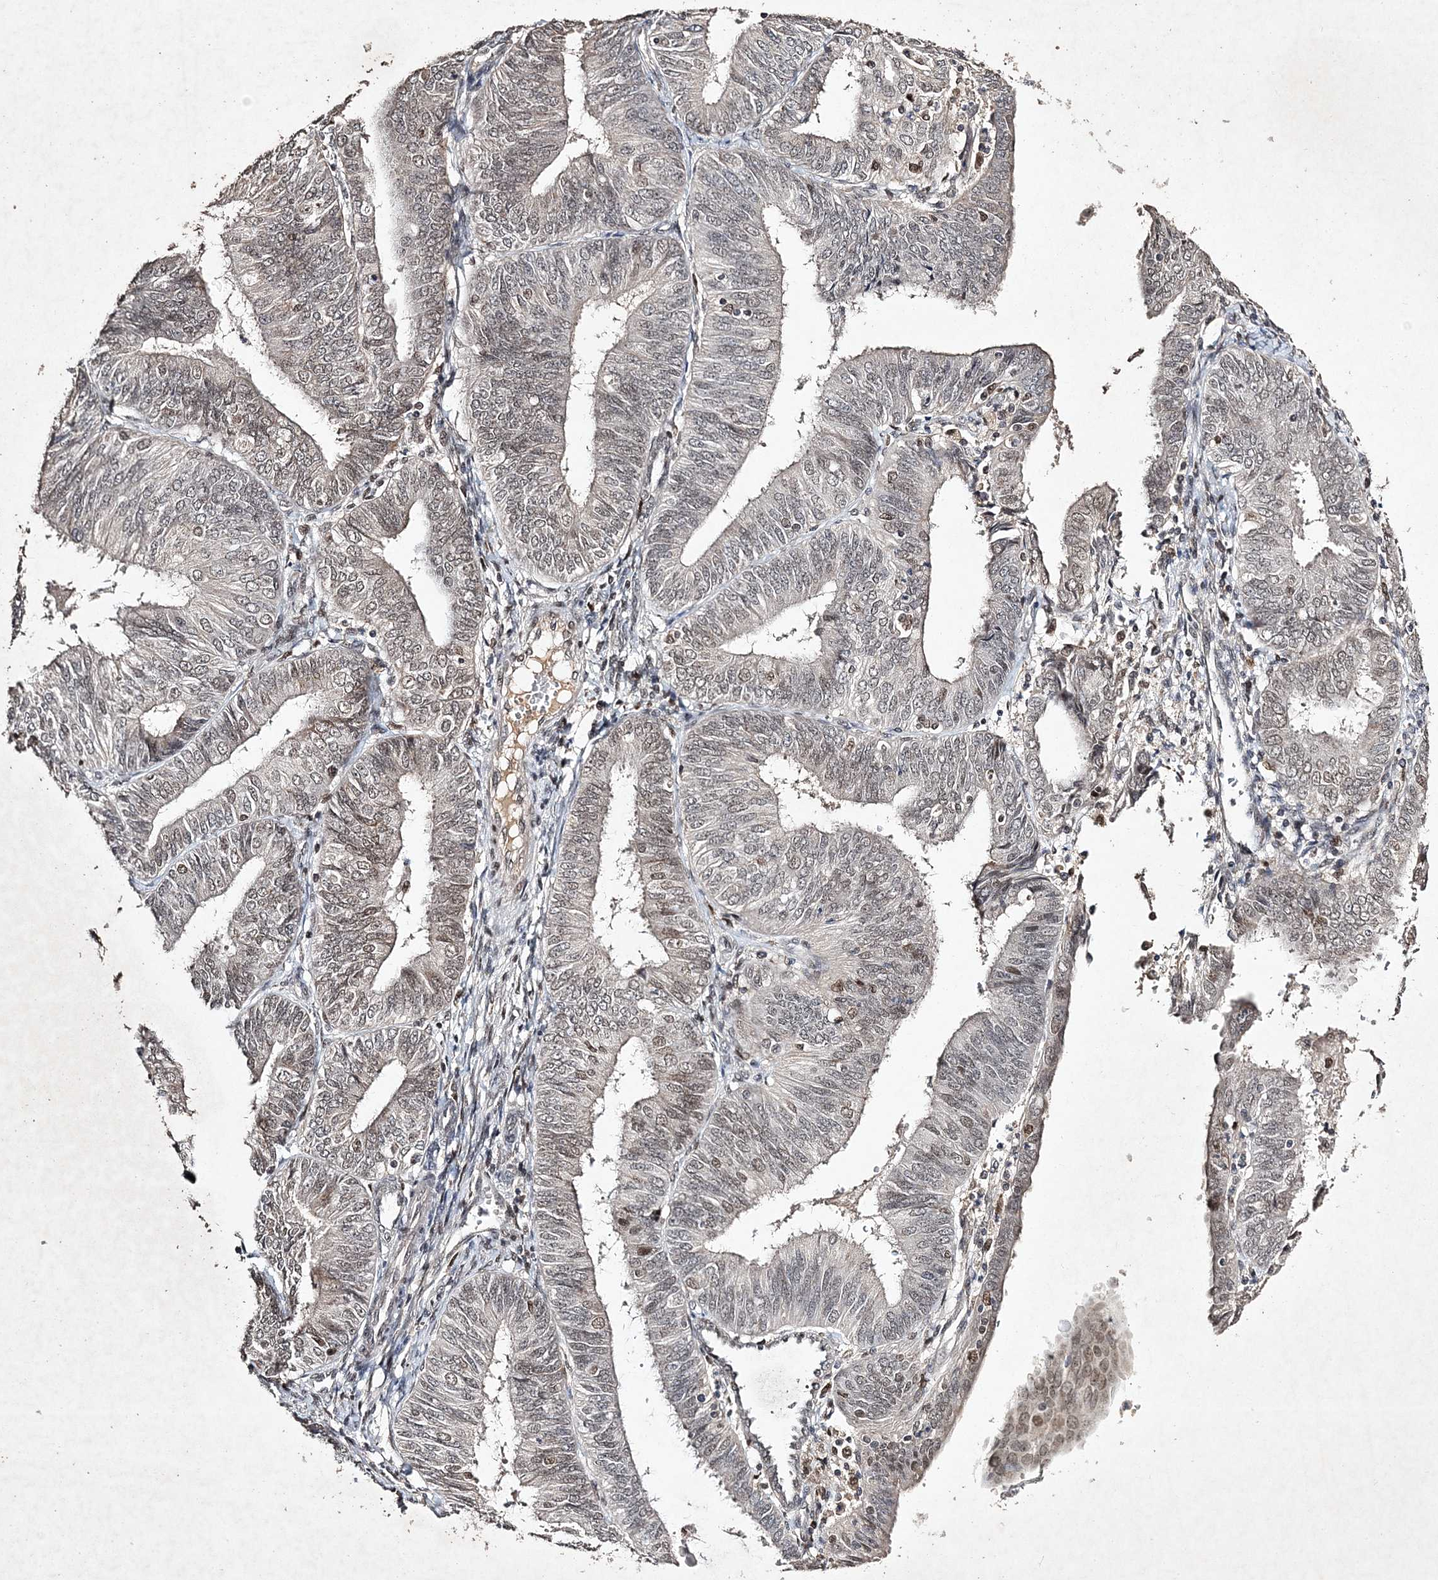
{"staining": {"intensity": "weak", "quantity": ">75%", "location": "nuclear"}, "tissue": "endometrial cancer", "cell_type": "Tumor cells", "image_type": "cancer", "snomed": [{"axis": "morphology", "description": "Adenocarcinoma, NOS"}, {"axis": "topography", "description": "Endometrium"}], "caption": "Immunohistochemistry of endometrial cancer (adenocarcinoma) demonstrates low levels of weak nuclear positivity in approximately >75% of tumor cells.", "gene": "C3orf38", "patient": {"sex": "female", "age": 58}}